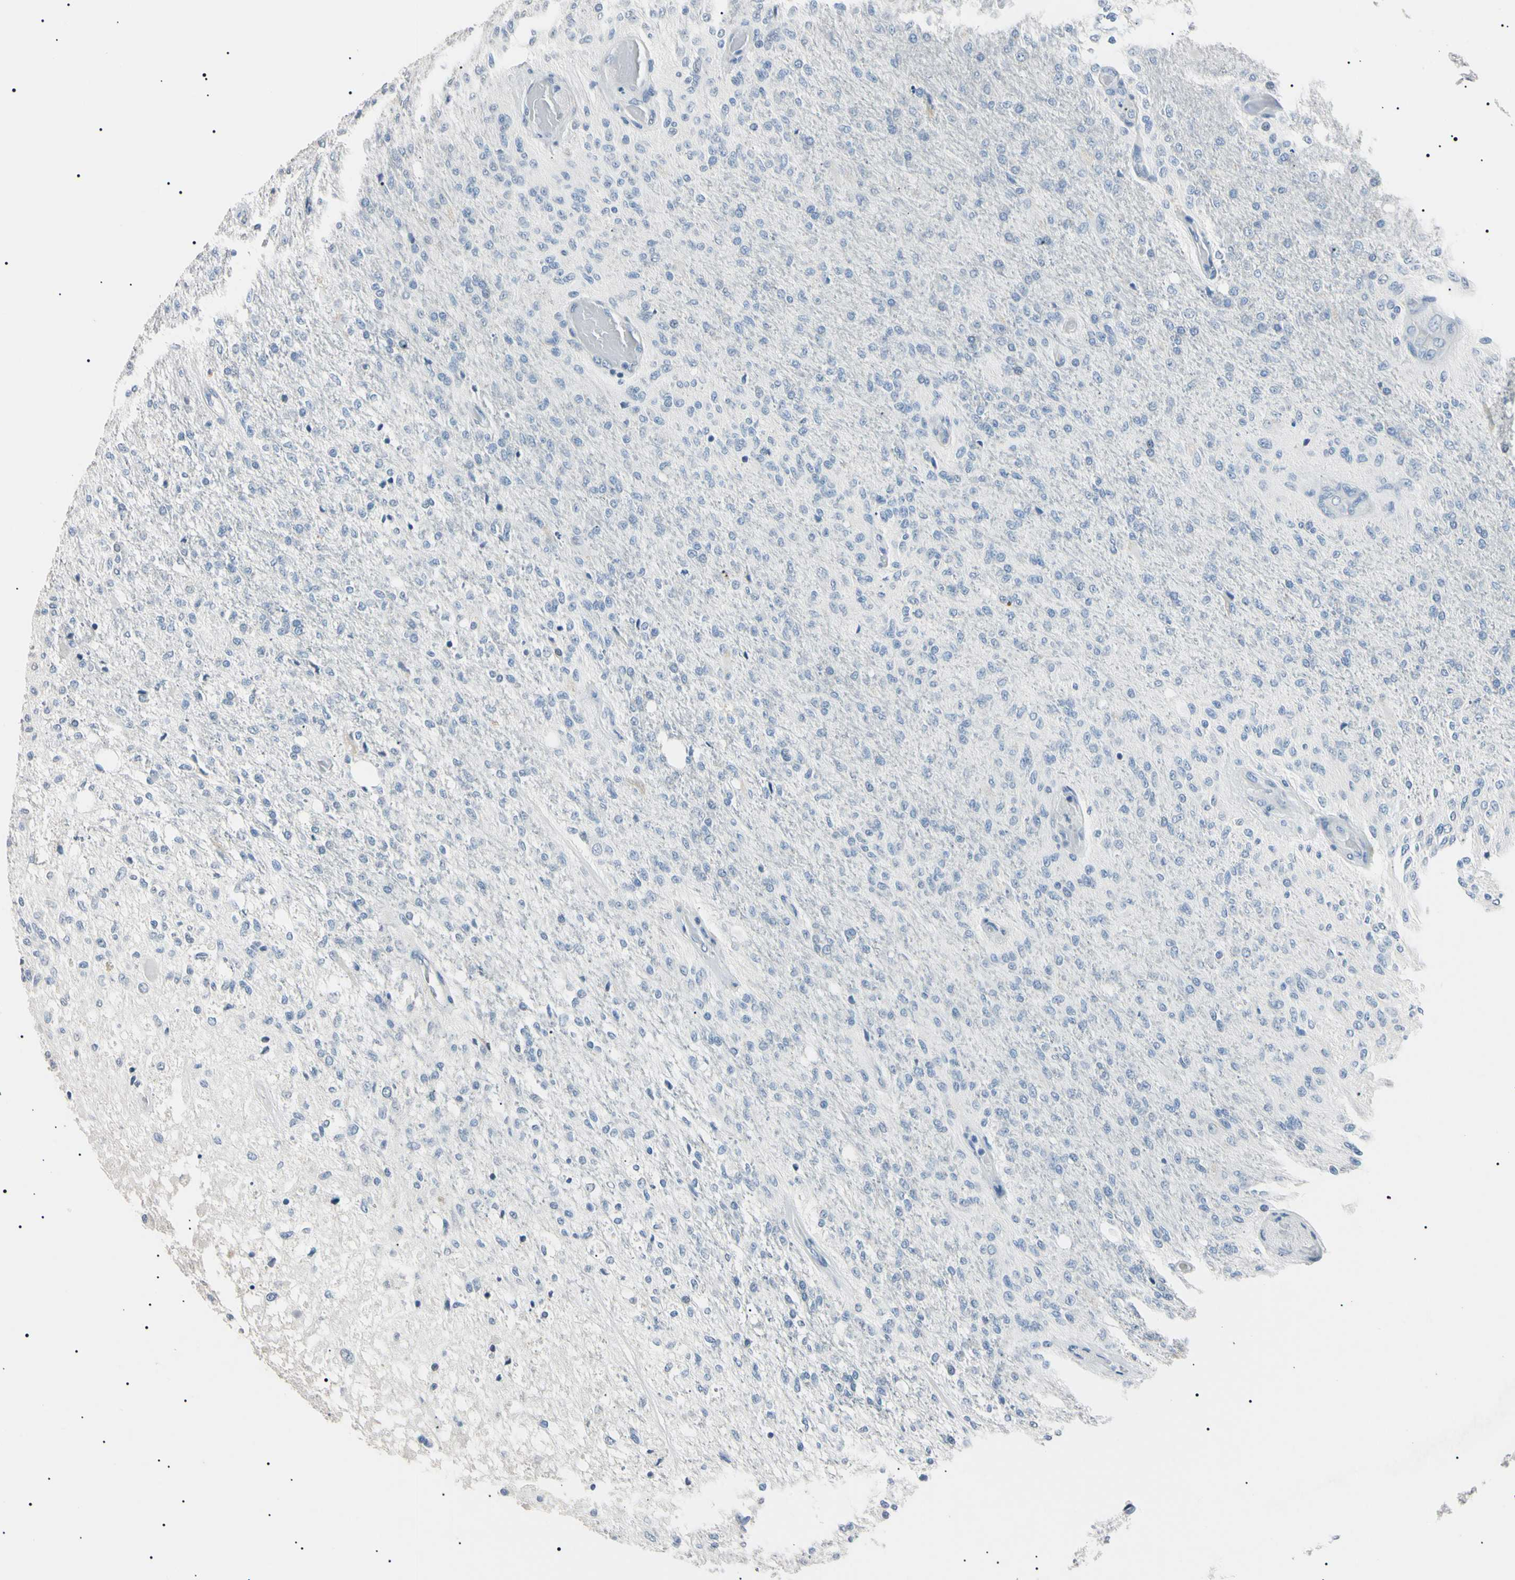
{"staining": {"intensity": "negative", "quantity": "none", "location": "none"}, "tissue": "glioma", "cell_type": "Tumor cells", "image_type": "cancer", "snomed": [{"axis": "morphology", "description": "Normal tissue, NOS"}, {"axis": "morphology", "description": "Glioma, malignant, High grade"}, {"axis": "topography", "description": "Cerebral cortex"}], "caption": "This image is of glioma stained with immunohistochemistry (IHC) to label a protein in brown with the nuclei are counter-stained blue. There is no expression in tumor cells.", "gene": "CGB3", "patient": {"sex": "male", "age": 77}}